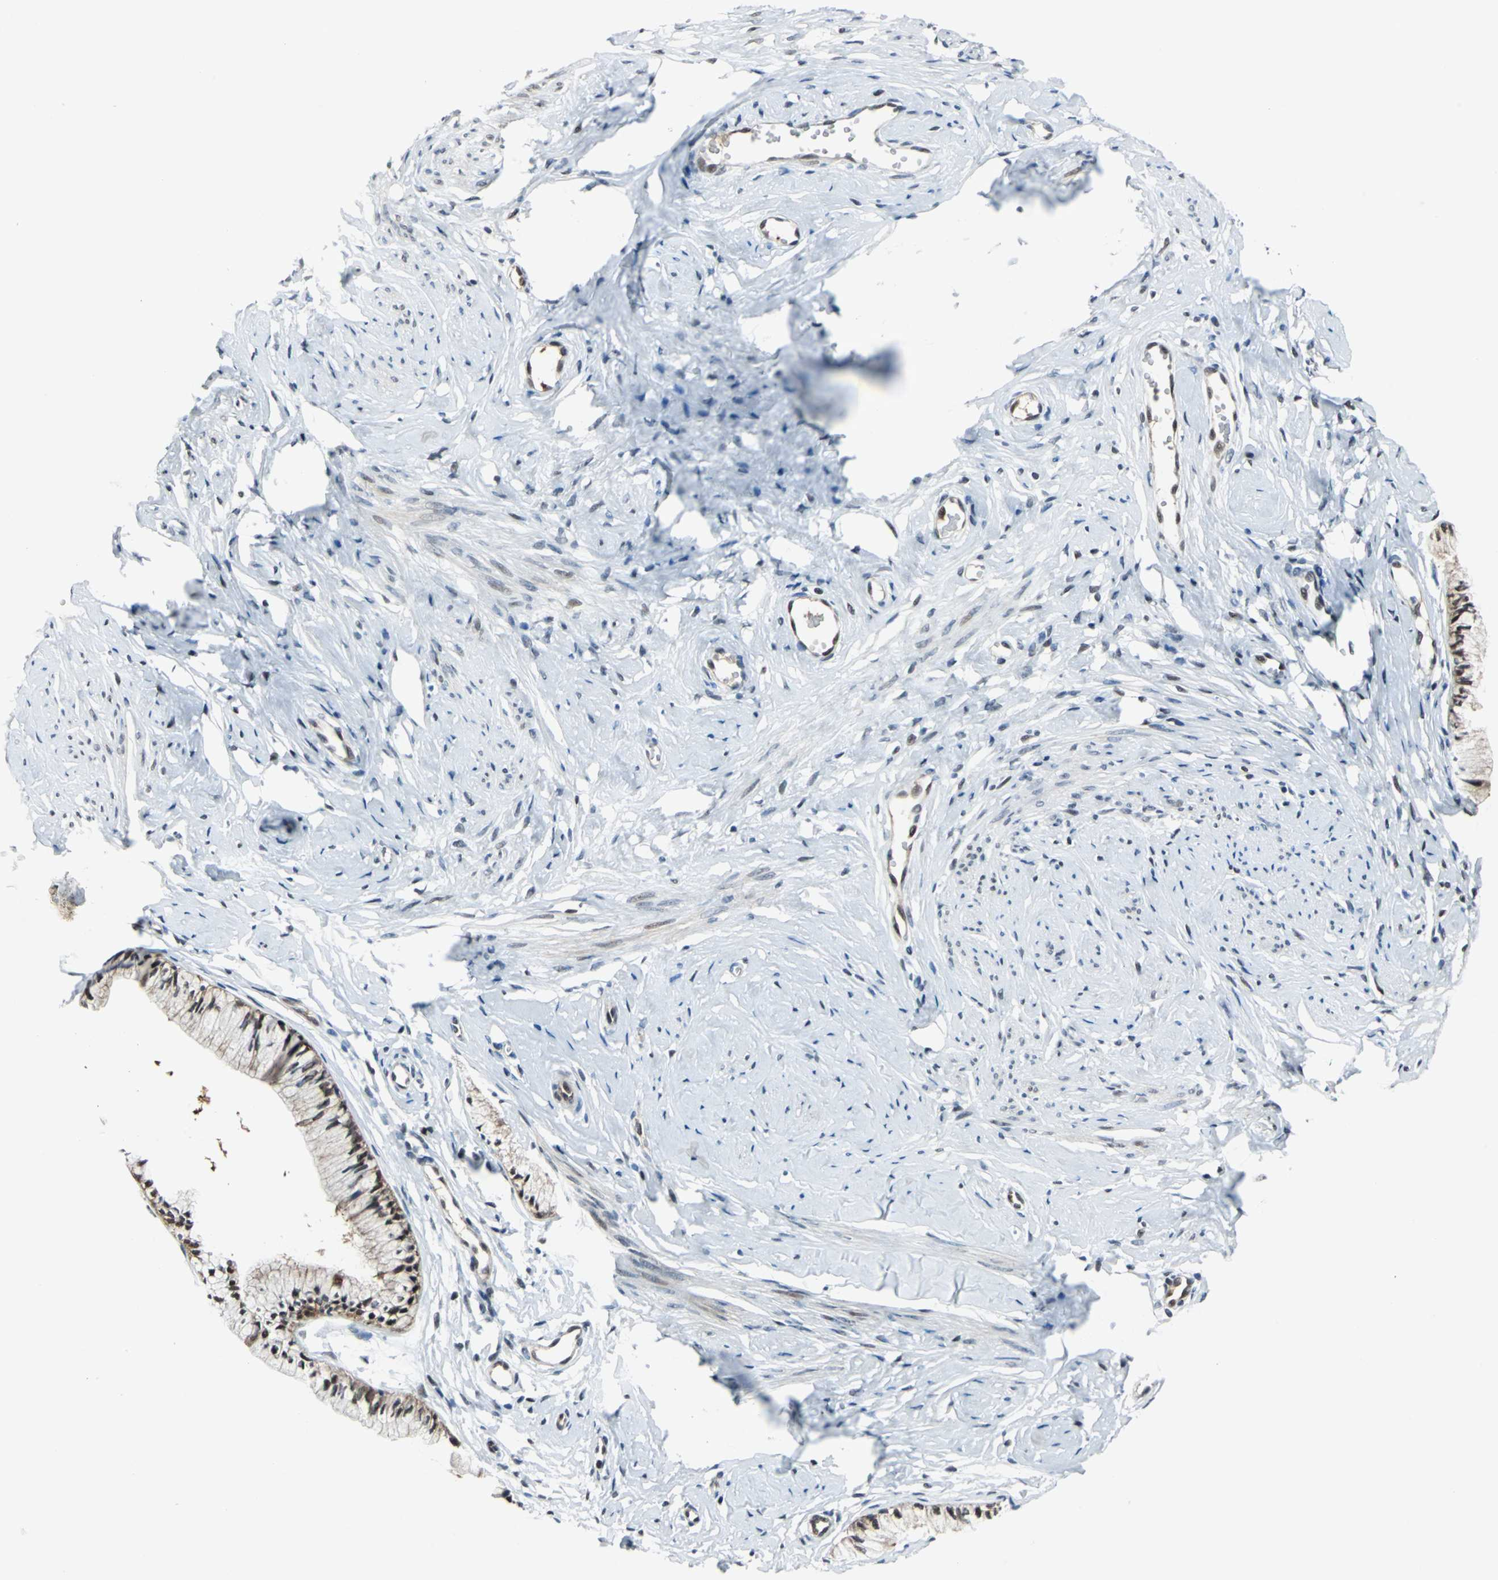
{"staining": {"intensity": "moderate", "quantity": "25%-75%", "location": "cytoplasmic/membranous,nuclear"}, "tissue": "cervix", "cell_type": "Glandular cells", "image_type": "normal", "snomed": [{"axis": "morphology", "description": "Normal tissue, NOS"}, {"axis": "topography", "description": "Cervix"}], "caption": "A medium amount of moderate cytoplasmic/membranous,nuclear staining is seen in approximately 25%-75% of glandular cells in normal cervix. Using DAB (brown) and hematoxylin (blue) stains, captured at high magnification using brightfield microscopy.", "gene": "POLR3K", "patient": {"sex": "female", "age": 46}}